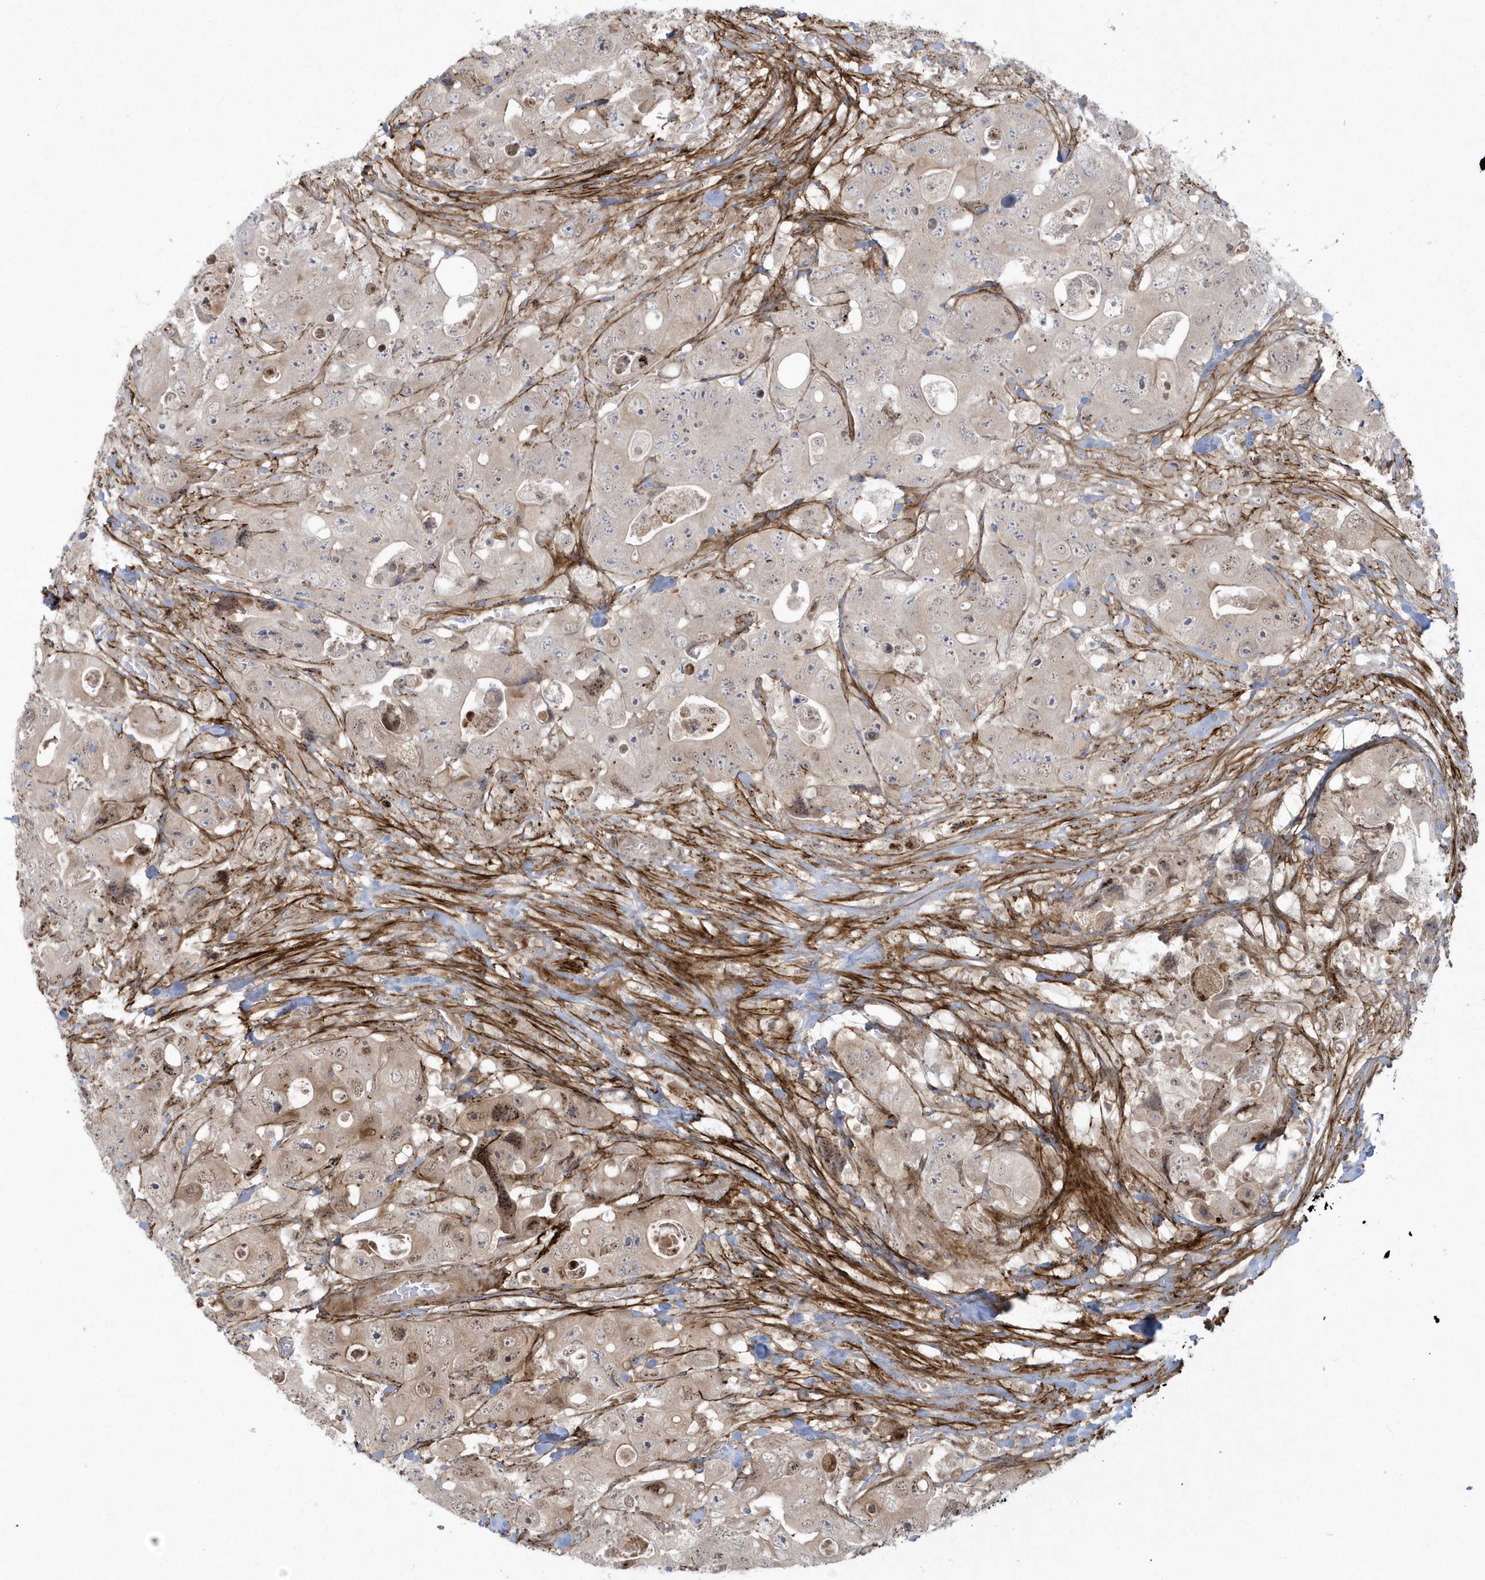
{"staining": {"intensity": "weak", "quantity": "25%-75%", "location": "cytoplasmic/membranous,nuclear"}, "tissue": "colorectal cancer", "cell_type": "Tumor cells", "image_type": "cancer", "snomed": [{"axis": "morphology", "description": "Adenocarcinoma, NOS"}, {"axis": "topography", "description": "Colon"}], "caption": "Immunohistochemistry (IHC) histopathology image of colorectal adenocarcinoma stained for a protein (brown), which displays low levels of weak cytoplasmic/membranous and nuclear staining in about 25%-75% of tumor cells.", "gene": "MASP2", "patient": {"sex": "female", "age": 46}}